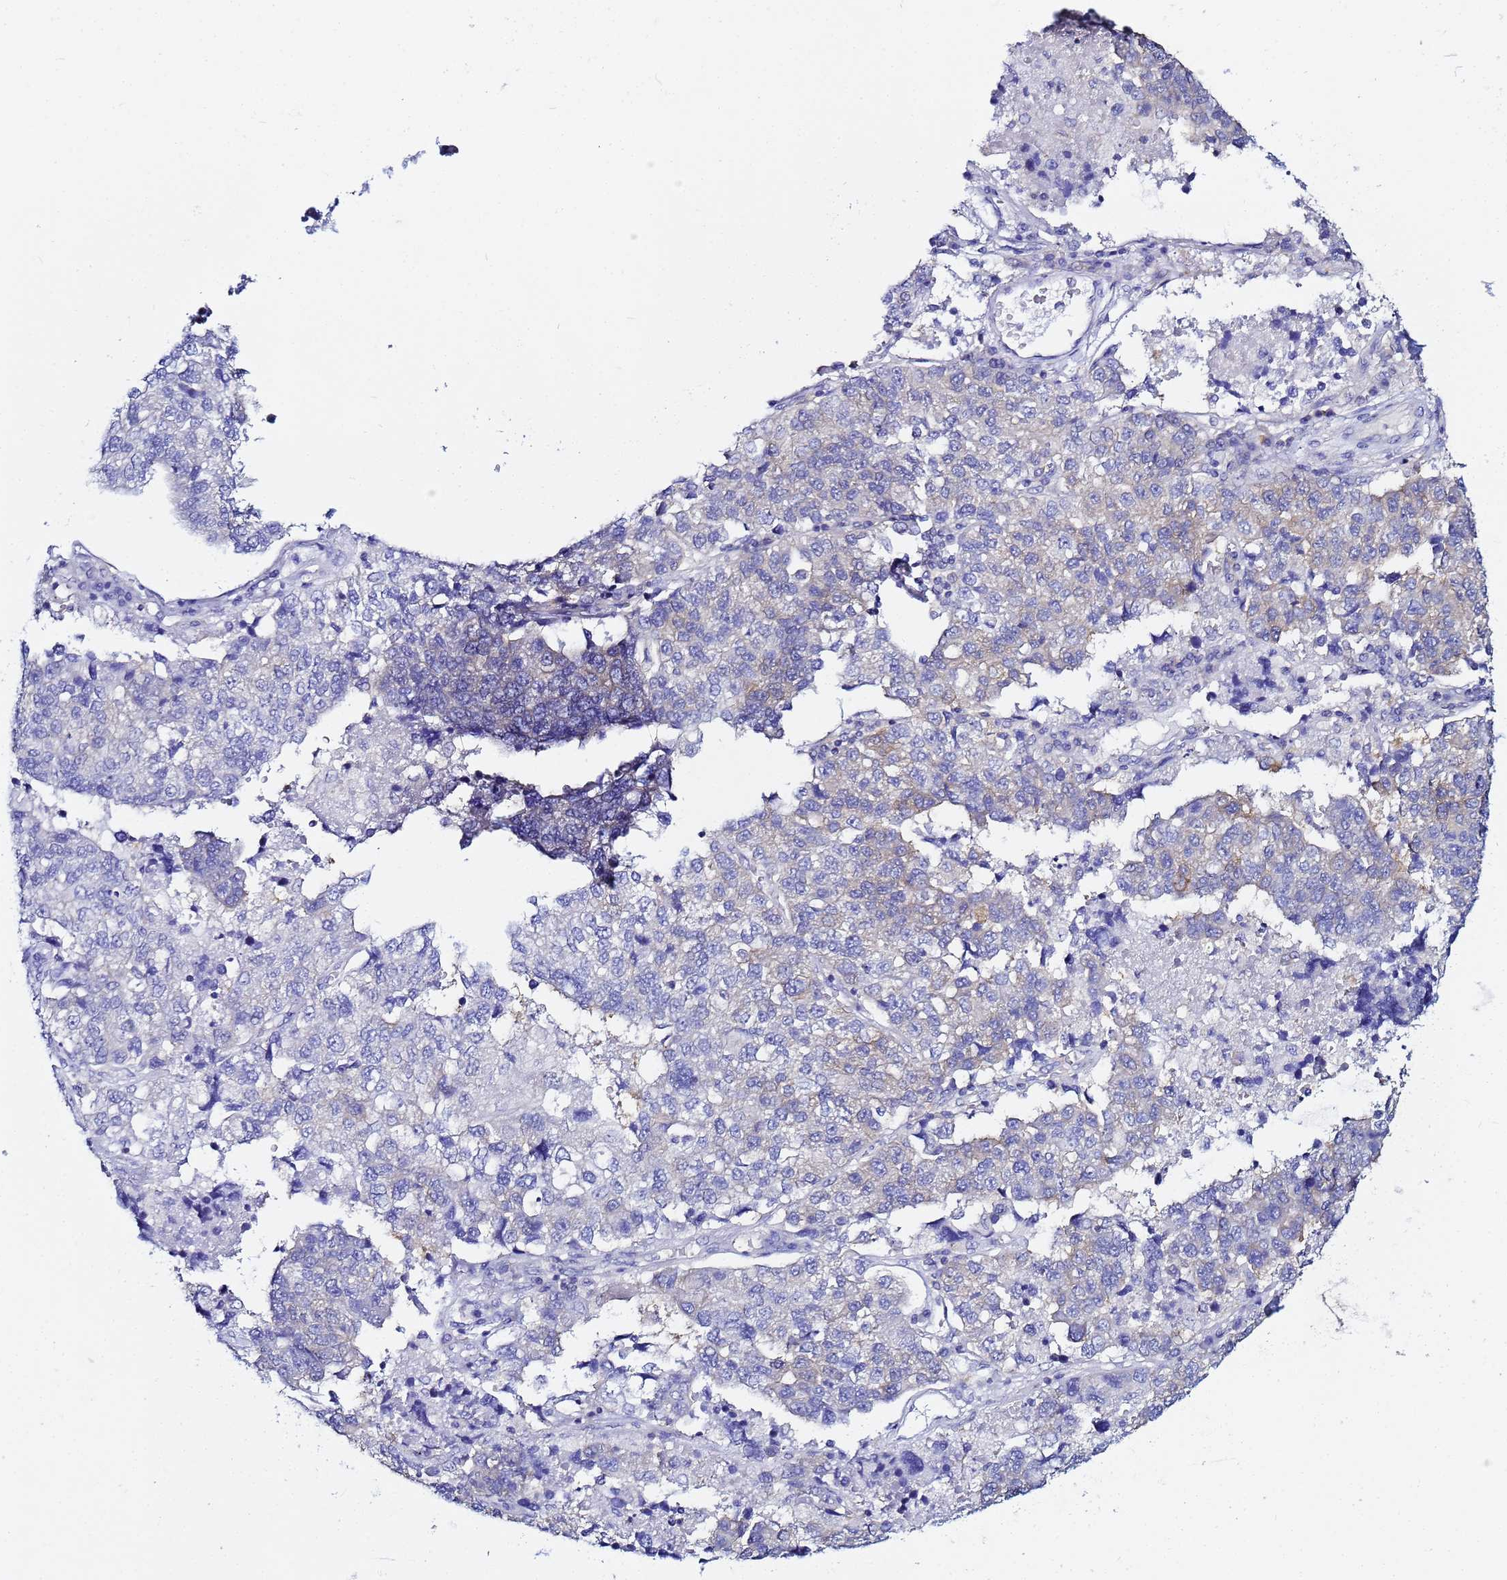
{"staining": {"intensity": "negative", "quantity": "none", "location": "none"}, "tissue": "lung cancer", "cell_type": "Tumor cells", "image_type": "cancer", "snomed": [{"axis": "morphology", "description": "Adenocarcinoma, NOS"}, {"axis": "topography", "description": "Lung"}], "caption": "Human adenocarcinoma (lung) stained for a protein using IHC demonstrates no positivity in tumor cells.", "gene": "LENG1", "patient": {"sex": "male", "age": 49}}